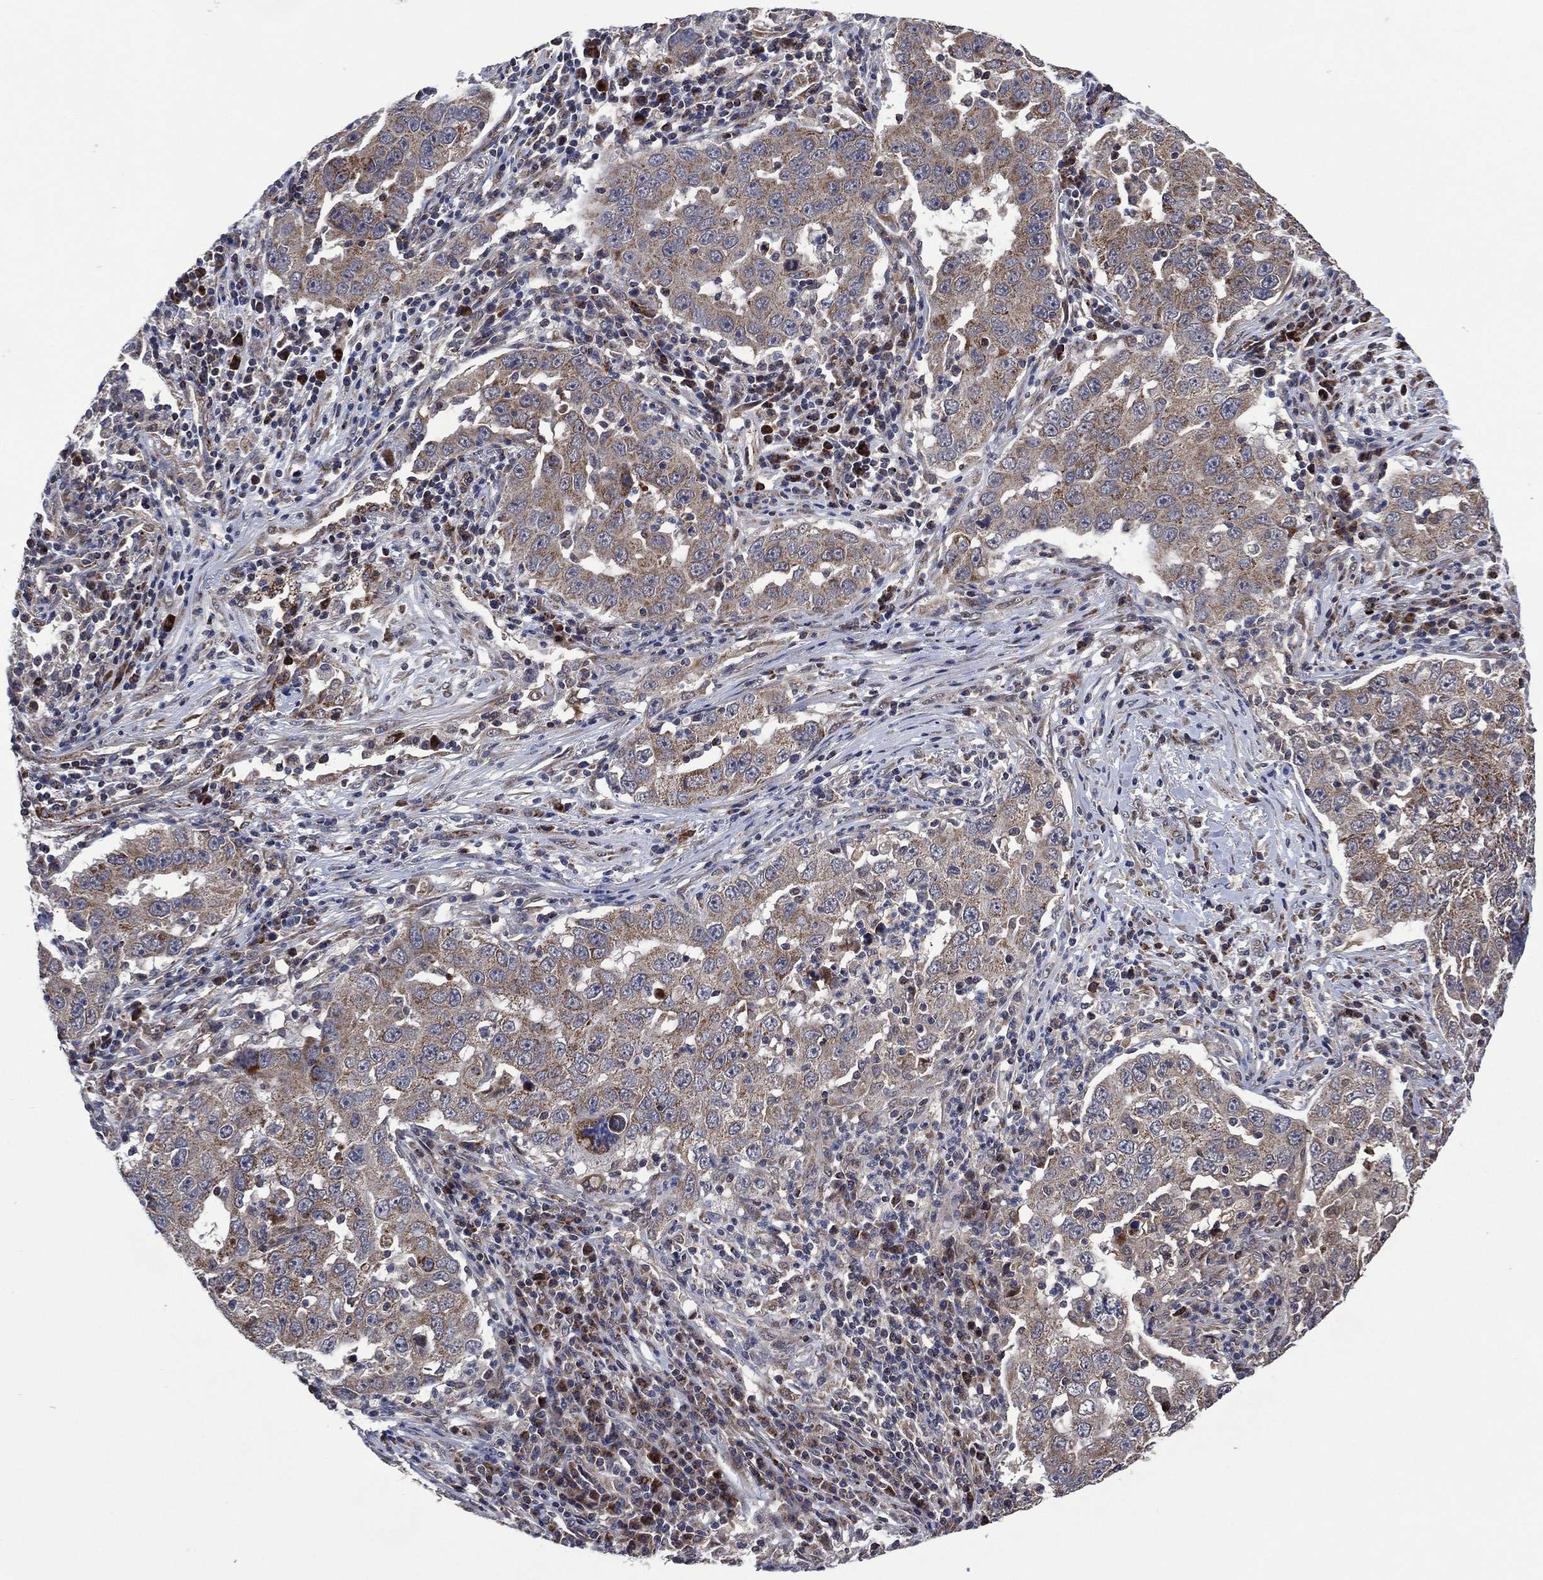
{"staining": {"intensity": "negative", "quantity": "none", "location": "none"}, "tissue": "lung cancer", "cell_type": "Tumor cells", "image_type": "cancer", "snomed": [{"axis": "morphology", "description": "Adenocarcinoma, NOS"}, {"axis": "topography", "description": "Lung"}], "caption": "An image of lung cancer stained for a protein shows no brown staining in tumor cells.", "gene": "HTD2", "patient": {"sex": "male", "age": 73}}